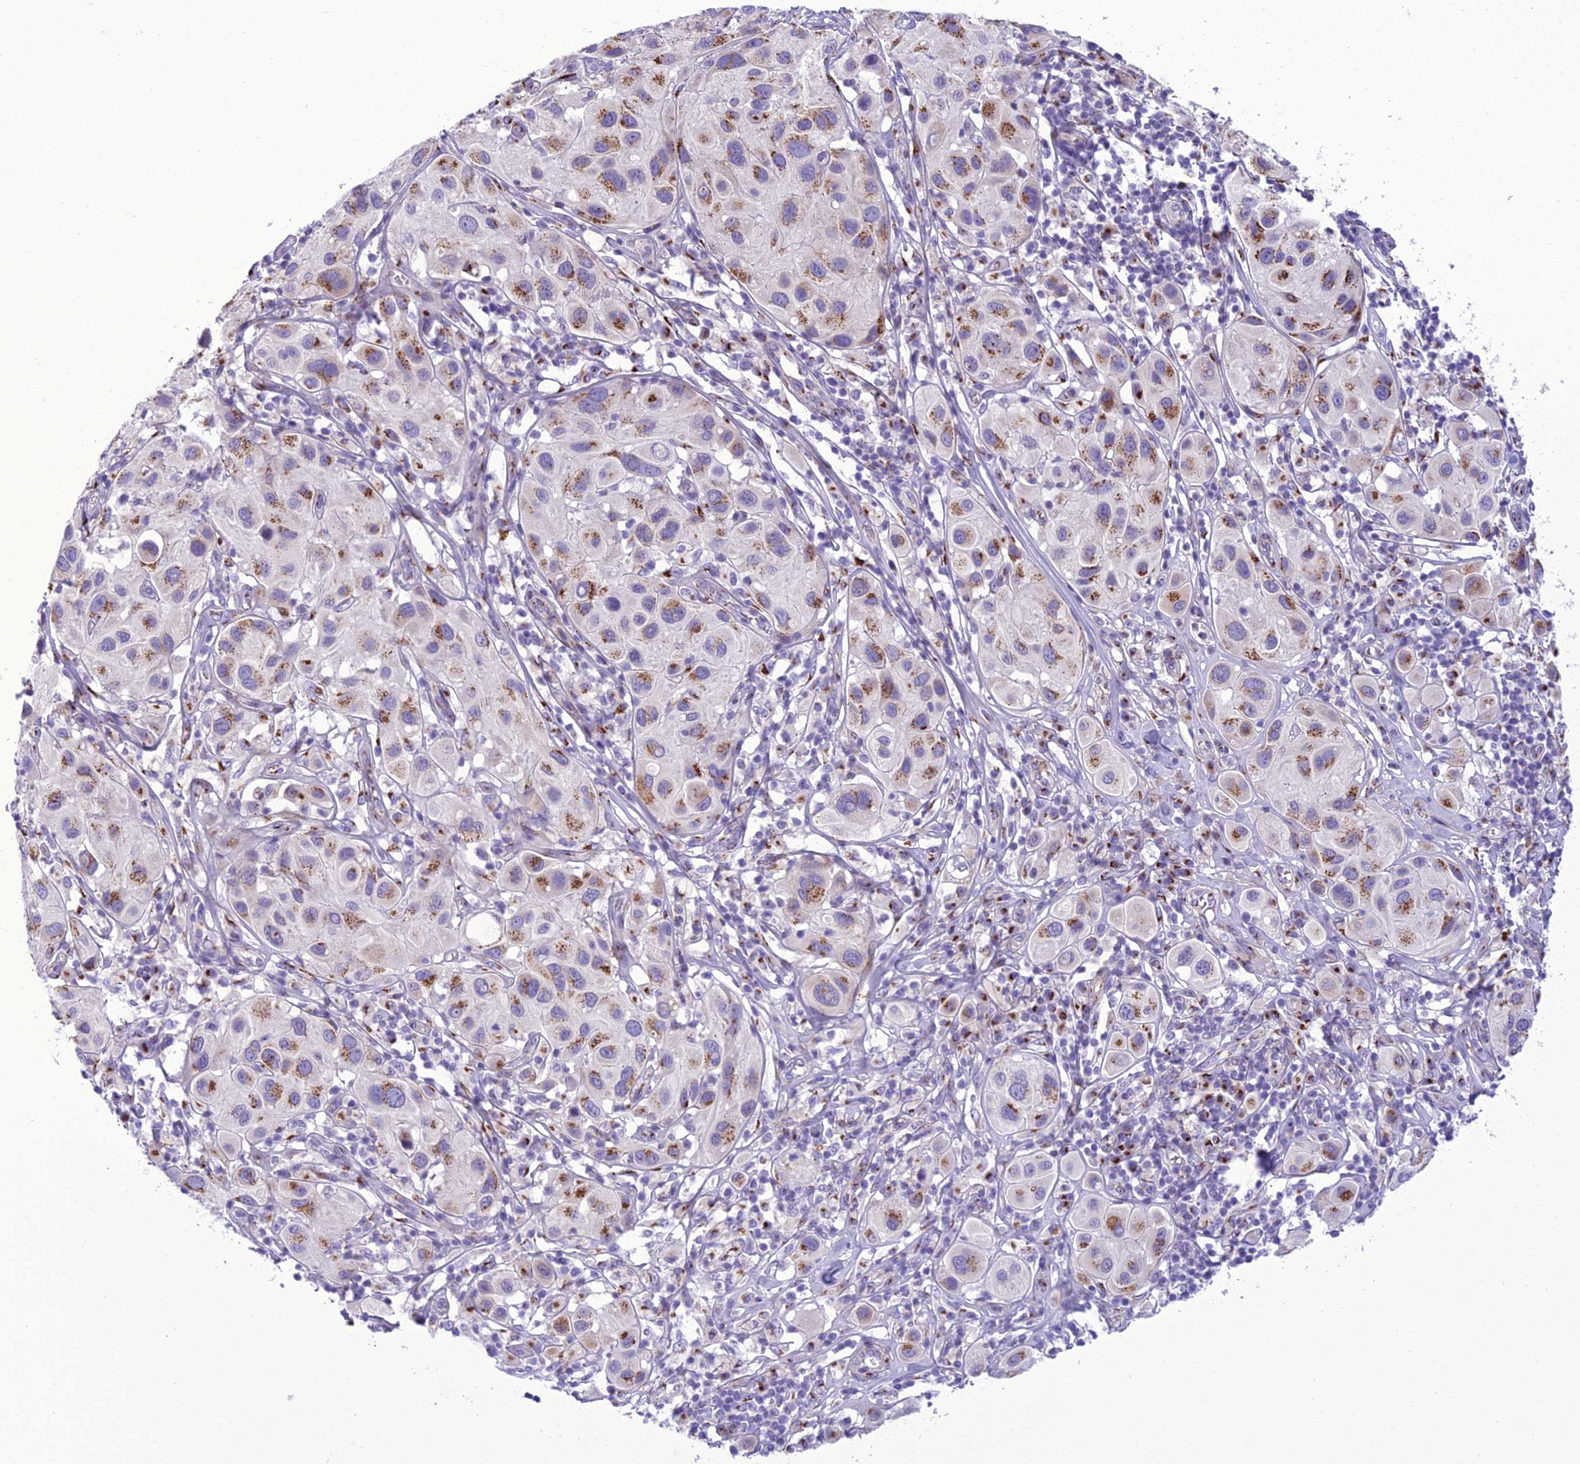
{"staining": {"intensity": "moderate", "quantity": ">75%", "location": "cytoplasmic/membranous"}, "tissue": "melanoma", "cell_type": "Tumor cells", "image_type": "cancer", "snomed": [{"axis": "morphology", "description": "Malignant melanoma, Metastatic site"}, {"axis": "topography", "description": "Skin"}], "caption": "Immunohistochemical staining of malignant melanoma (metastatic site) exhibits moderate cytoplasmic/membranous protein expression in about >75% of tumor cells.", "gene": "GOLM2", "patient": {"sex": "male", "age": 41}}